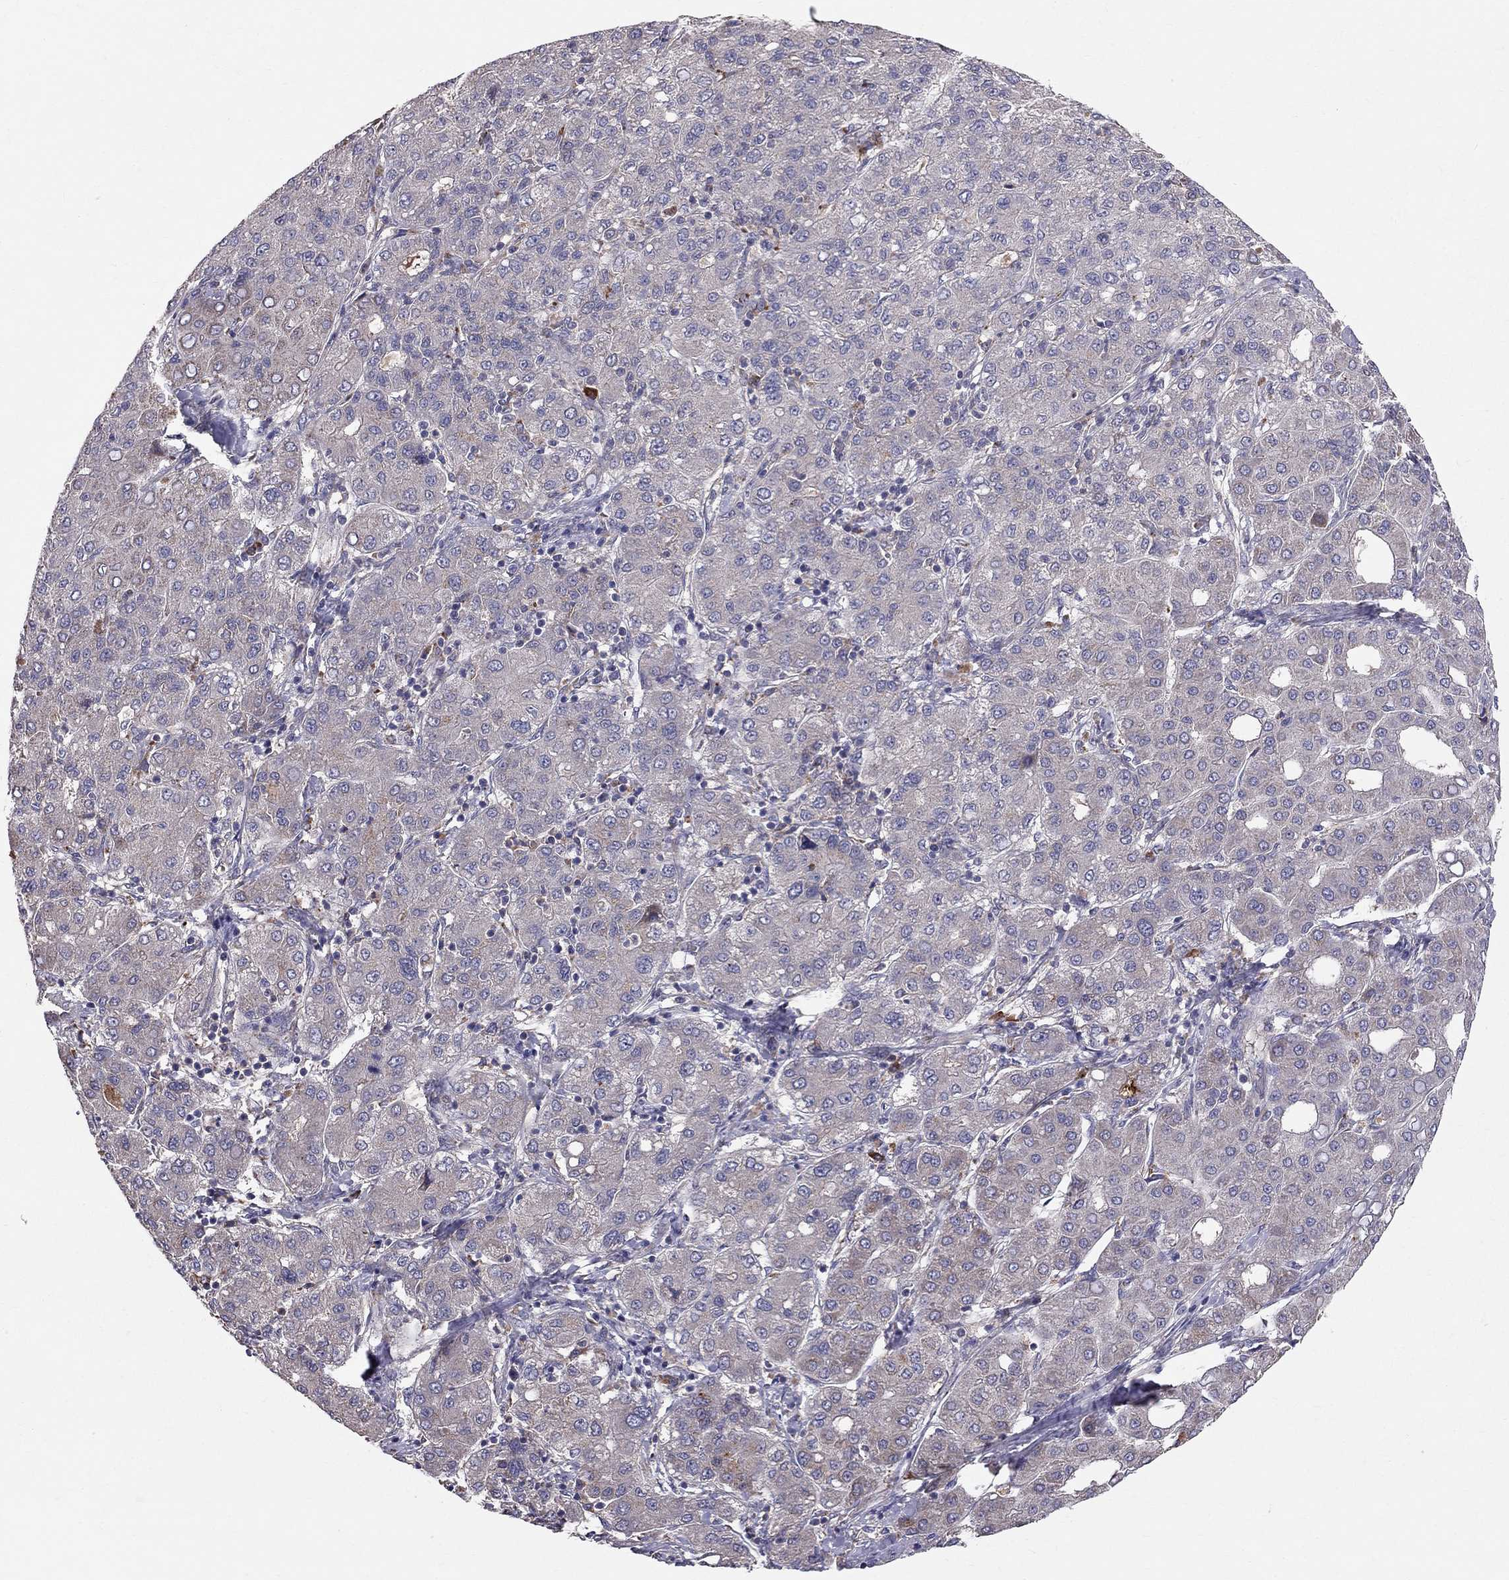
{"staining": {"intensity": "weak", "quantity": "<25%", "location": "cytoplasmic/membranous"}, "tissue": "liver cancer", "cell_type": "Tumor cells", "image_type": "cancer", "snomed": [{"axis": "morphology", "description": "Carcinoma, Hepatocellular, NOS"}, {"axis": "topography", "description": "Liver"}], "caption": "Micrograph shows no protein expression in tumor cells of liver cancer (hepatocellular carcinoma) tissue.", "gene": "PIK3CG", "patient": {"sex": "male", "age": 65}}